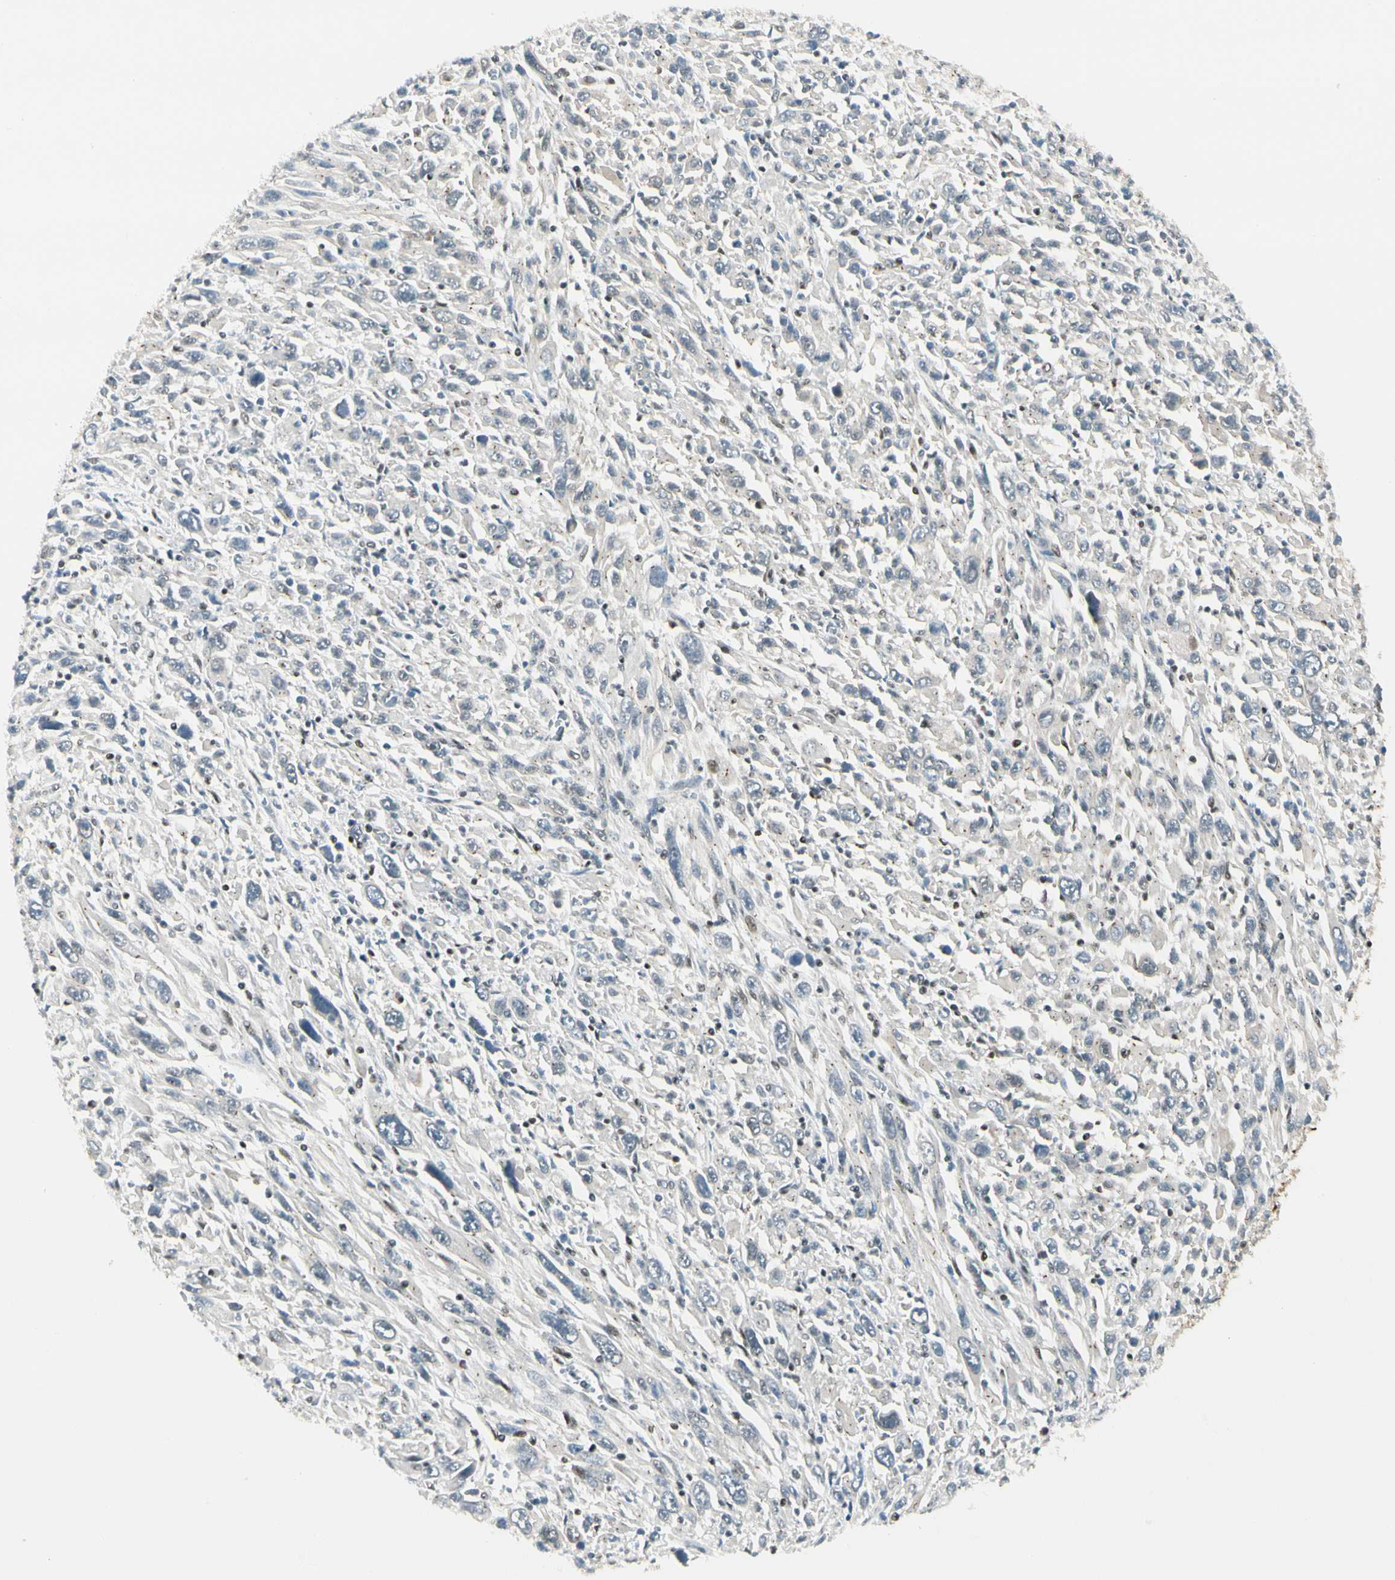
{"staining": {"intensity": "negative", "quantity": "none", "location": "none"}, "tissue": "melanoma", "cell_type": "Tumor cells", "image_type": "cancer", "snomed": [{"axis": "morphology", "description": "Malignant melanoma, Metastatic site"}, {"axis": "topography", "description": "Skin"}], "caption": "High power microscopy photomicrograph of an IHC photomicrograph of melanoma, revealing no significant positivity in tumor cells.", "gene": "ATXN1", "patient": {"sex": "female", "age": 56}}